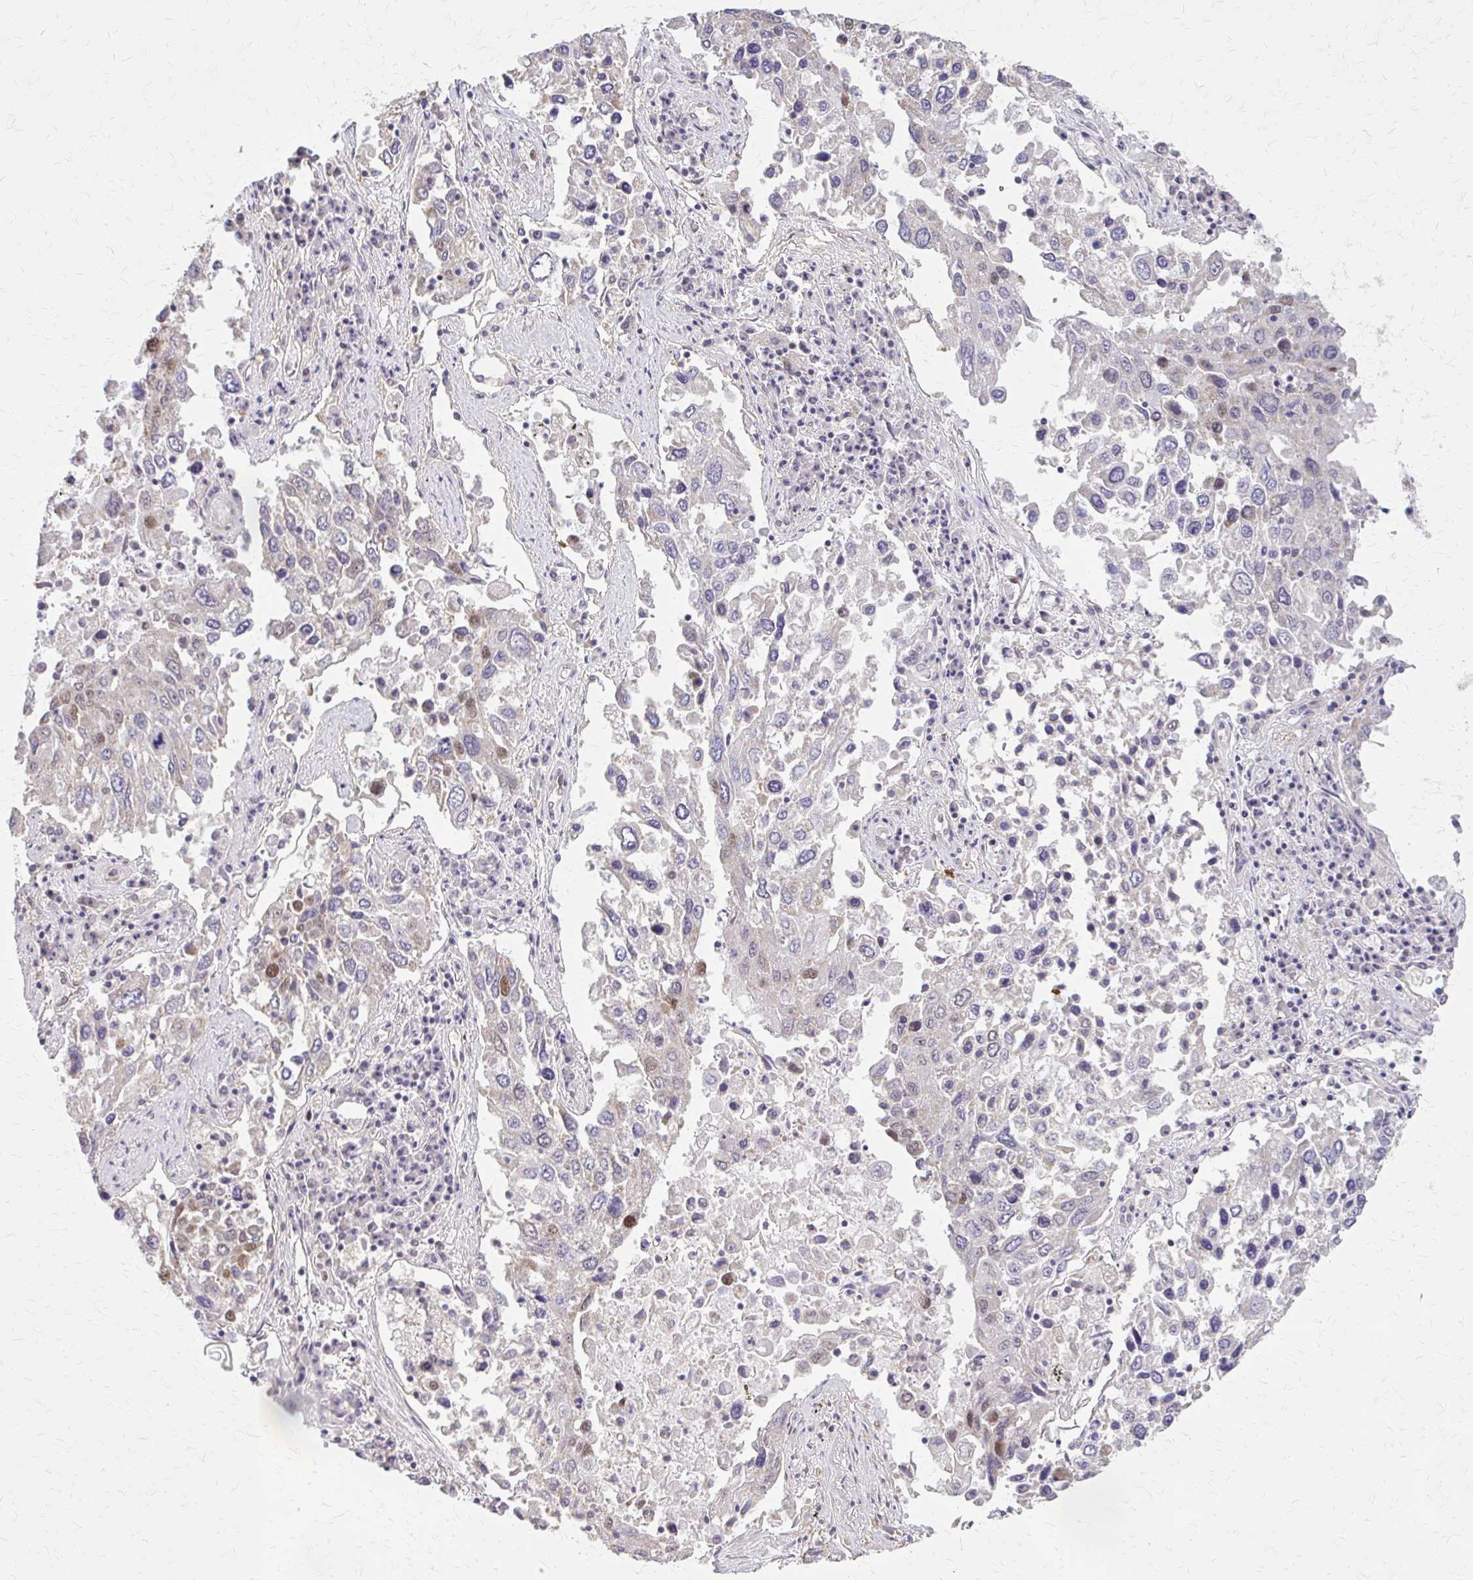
{"staining": {"intensity": "moderate", "quantity": "<25%", "location": "nuclear"}, "tissue": "lung cancer", "cell_type": "Tumor cells", "image_type": "cancer", "snomed": [{"axis": "morphology", "description": "Squamous cell carcinoma, NOS"}, {"axis": "topography", "description": "Lung"}], "caption": "Protein expression analysis of squamous cell carcinoma (lung) shows moderate nuclear expression in about <25% of tumor cells.", "gene": "TTF1", "patient": {"sex": "male", "age": 65}}